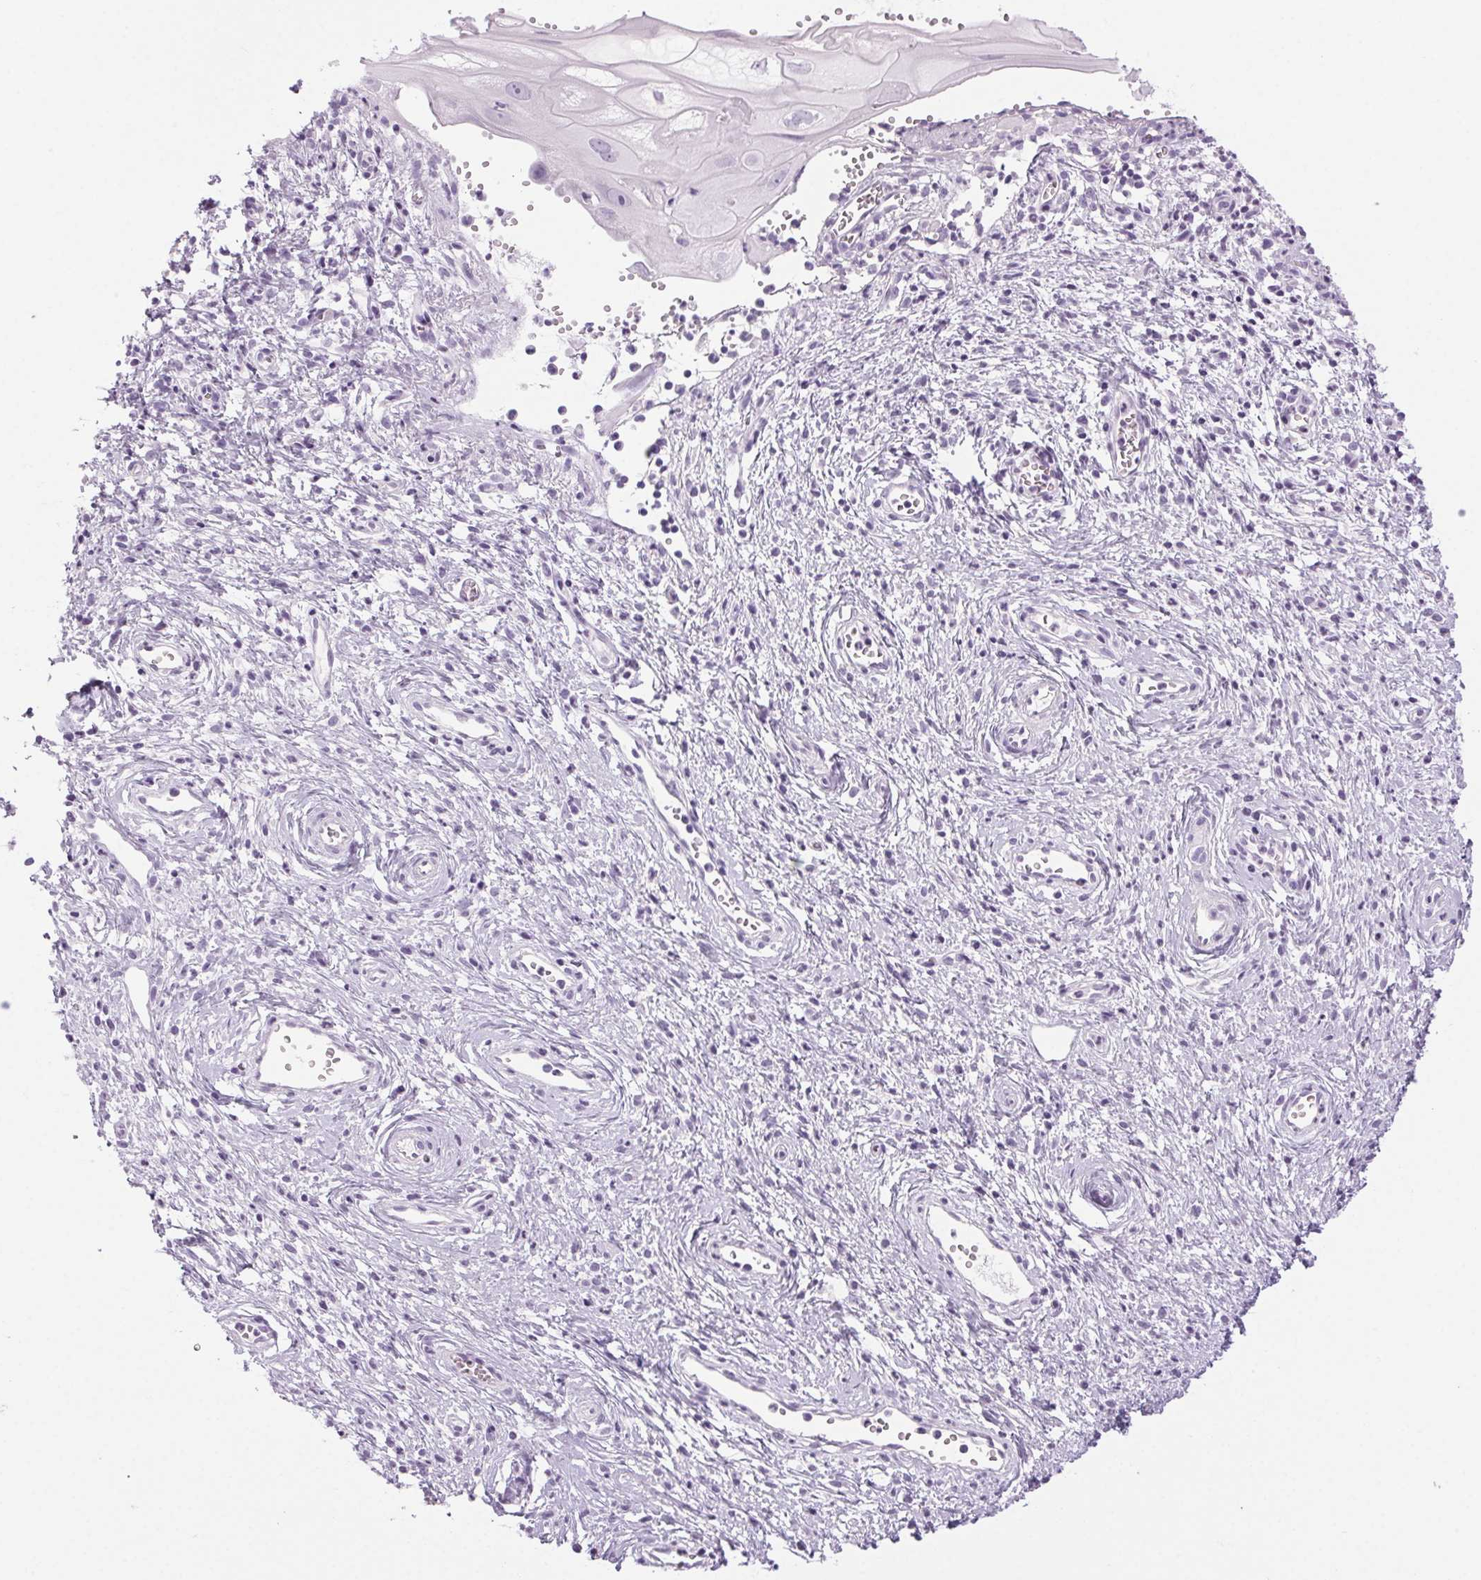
{"staining": {"intensity": "negative", "quantity": "none", "location": "none"}, "tissue": "cervical cancer", "cell_type": "Tumor cells", "image_type": "cancer", "snomed": [{"axis": "morphology", "description": "Squamous cell carcinoma, NOS"}, {"axis": "topography", "description": "Cervix"}], "caption": "An immunohistochemistry (IHC) image of squamous cell carcinoma (cervical) is shown. There is no staining in tumor cells of squamous cell carcinoma (cervical).", "gene": "LRP2", "patient": {"sex": "female", "age": 30}}